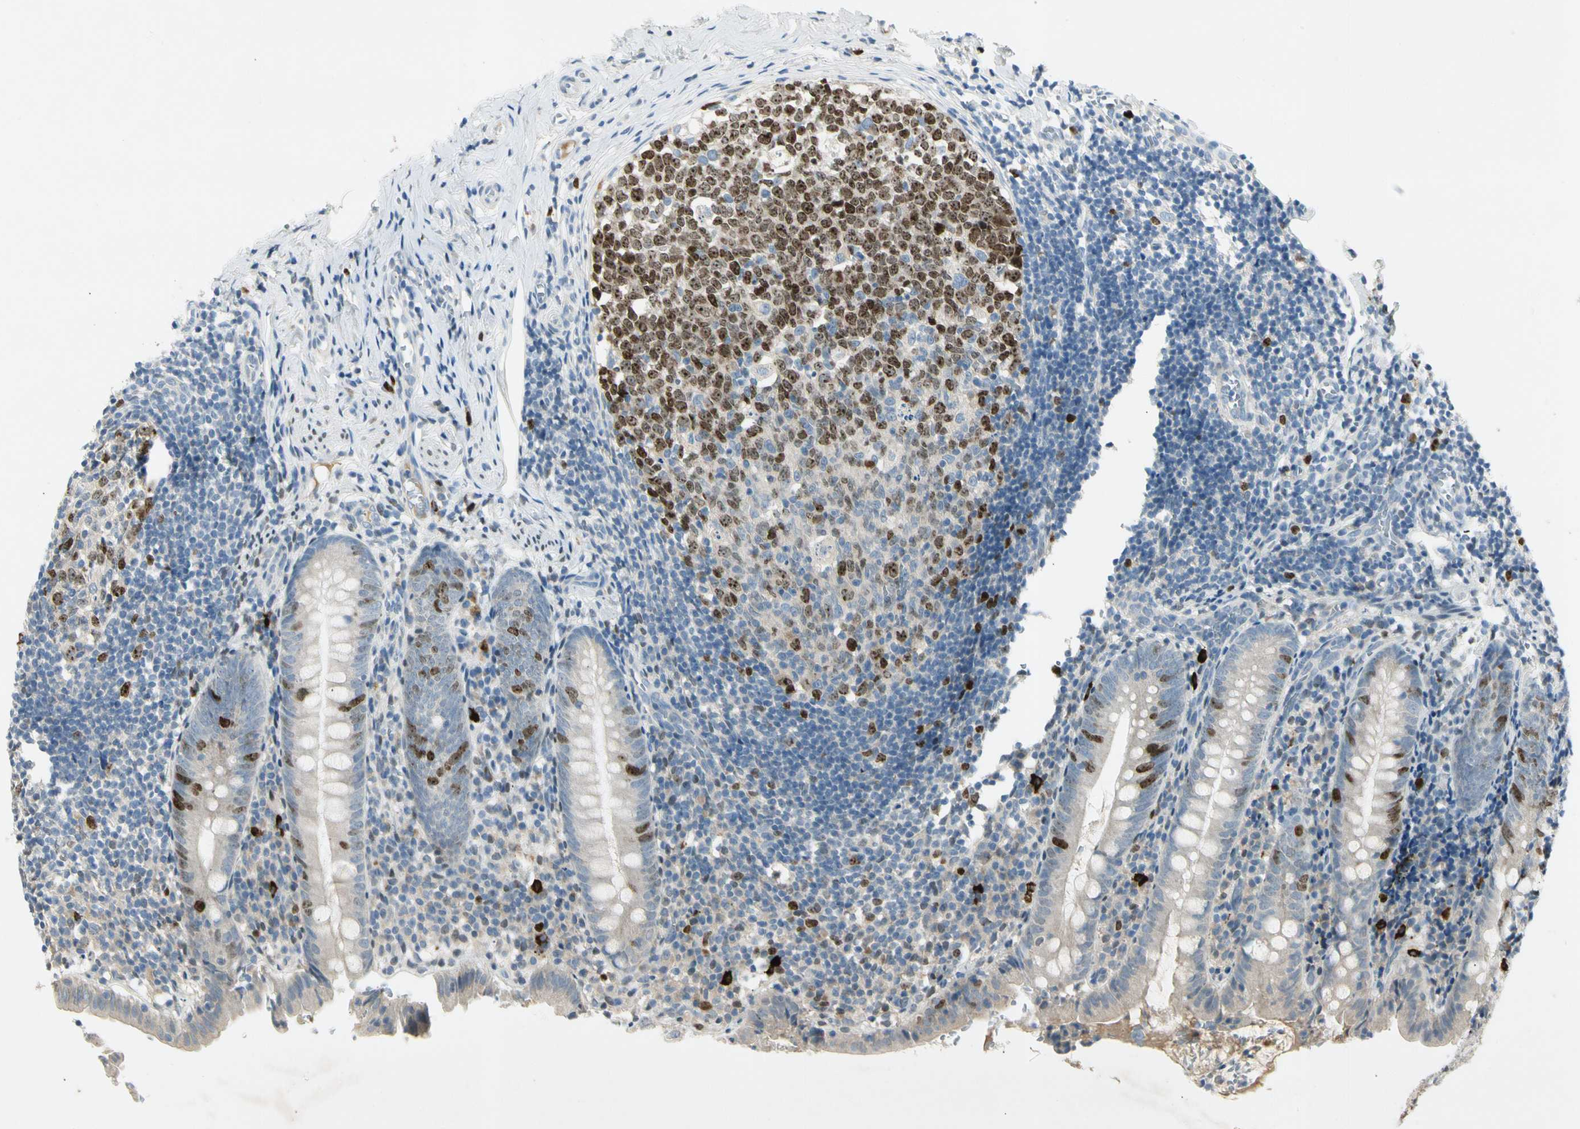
{"staining": {"intensity": "strong", "quantity": "<25%", "location": "nuclear"}, "tissue": "appendix", "cell_type": "Glandular cells", "image_type": "normal", "snomed": [{"axis": "morphology", "description": "Normal tissue, NOS"}, {"axis": "topography", "description": "Appendix"}], "caption": "Protein staining of benign appendix displays strong nuclear positivity in approximately <25% of glandular cells.", "gene": "PITX1", "patient": {"sex": "female", "age": 10}}